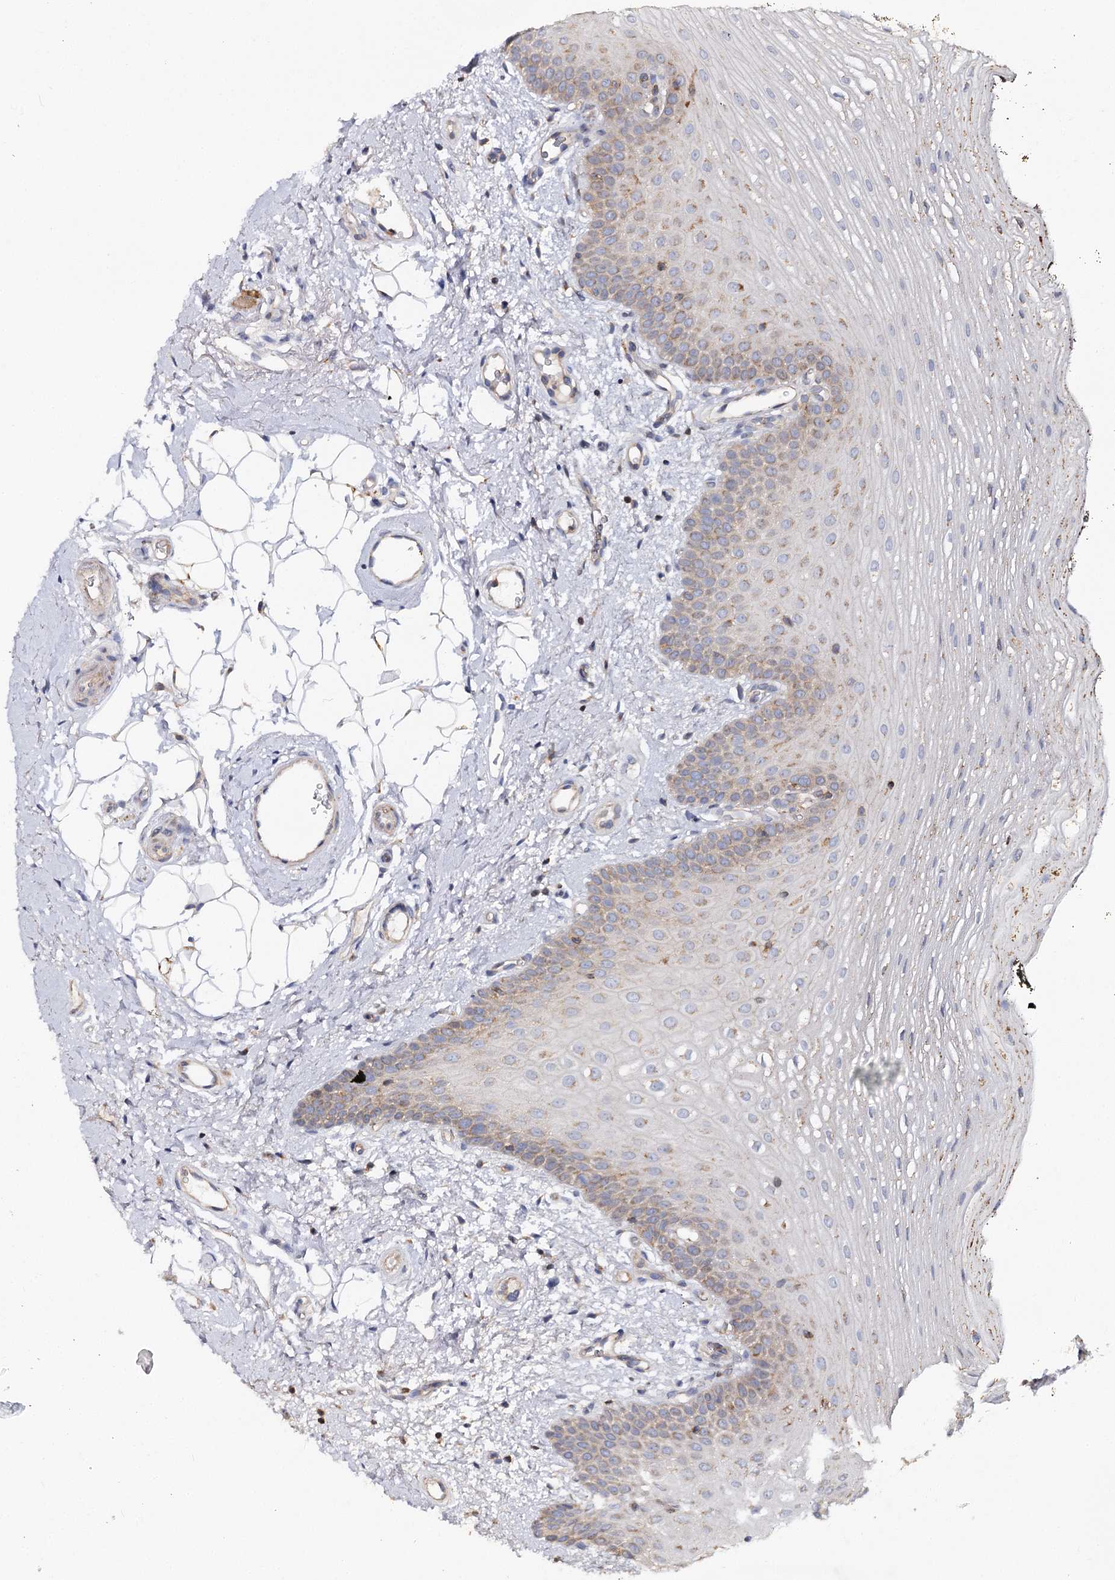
{"staining": {"intensity": "moderate", "quantity": "<25%", "location": "cytoplasmic/membranous"}, "tissue": "oral mucosa", "cell_type": "Squamous epithelial cells", "image_type": "normal", "snomed": [{"axis": "morphology", "description": "No evidence of malignacy"}, {"axis": "topography", "description": "Oral tissue"}, {"axis": "topography", "description": "Head-Neck"}], "caption": "IHC micrograph of unremarkable oral mucosa: human oral mucosa stained using immunohistochemistry exhibits low levels of moderate protein expression localized specifically in the cytoplasmic/membranous of squamous epithelial cells, appearing as a cytoplasmic/membranous brown color.", "gene": "SEC24B", "patient": {"sex": "male", "age": 68}}